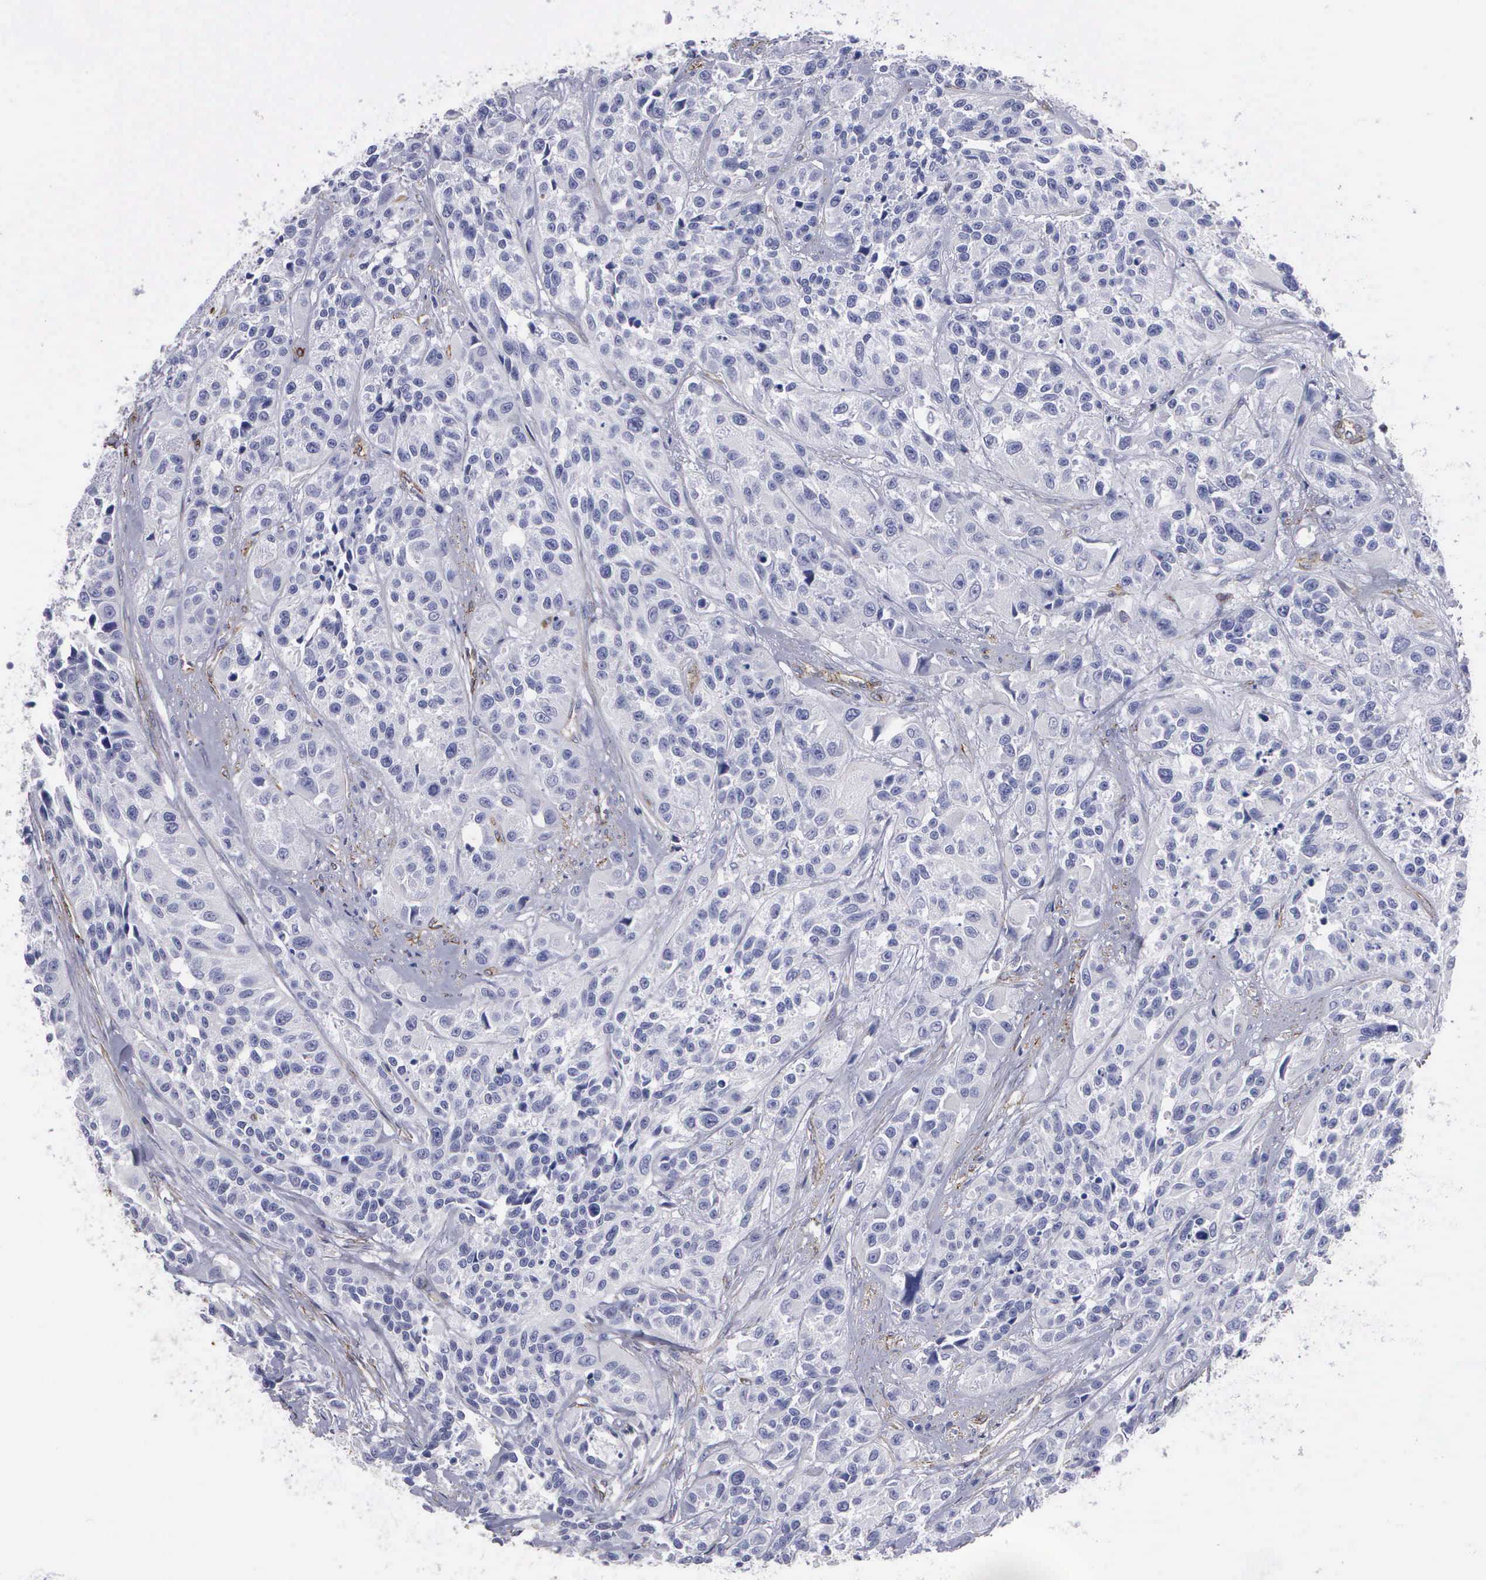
{"staining": {"intensity": "negative", "quantity": "none", "location": "none"}, "tissue": "urothelial cancer", "cell_type": "Tumor cells", "image_type": "cancer", "snomed": [{"axis": "morphology", "description": "Urothelial carcinoma, High grade"}, {"axis": "topography", "description": "Urinary bladder"}], "caption": "High power microscopy micrograph of an immunohistochemistry histopathology image of urothelial carcinoma (high-grade), revealing no significant positivity in tumor cells.", "gene": "MAGEB10", "patient": {"sex": "female", "age": 81}}